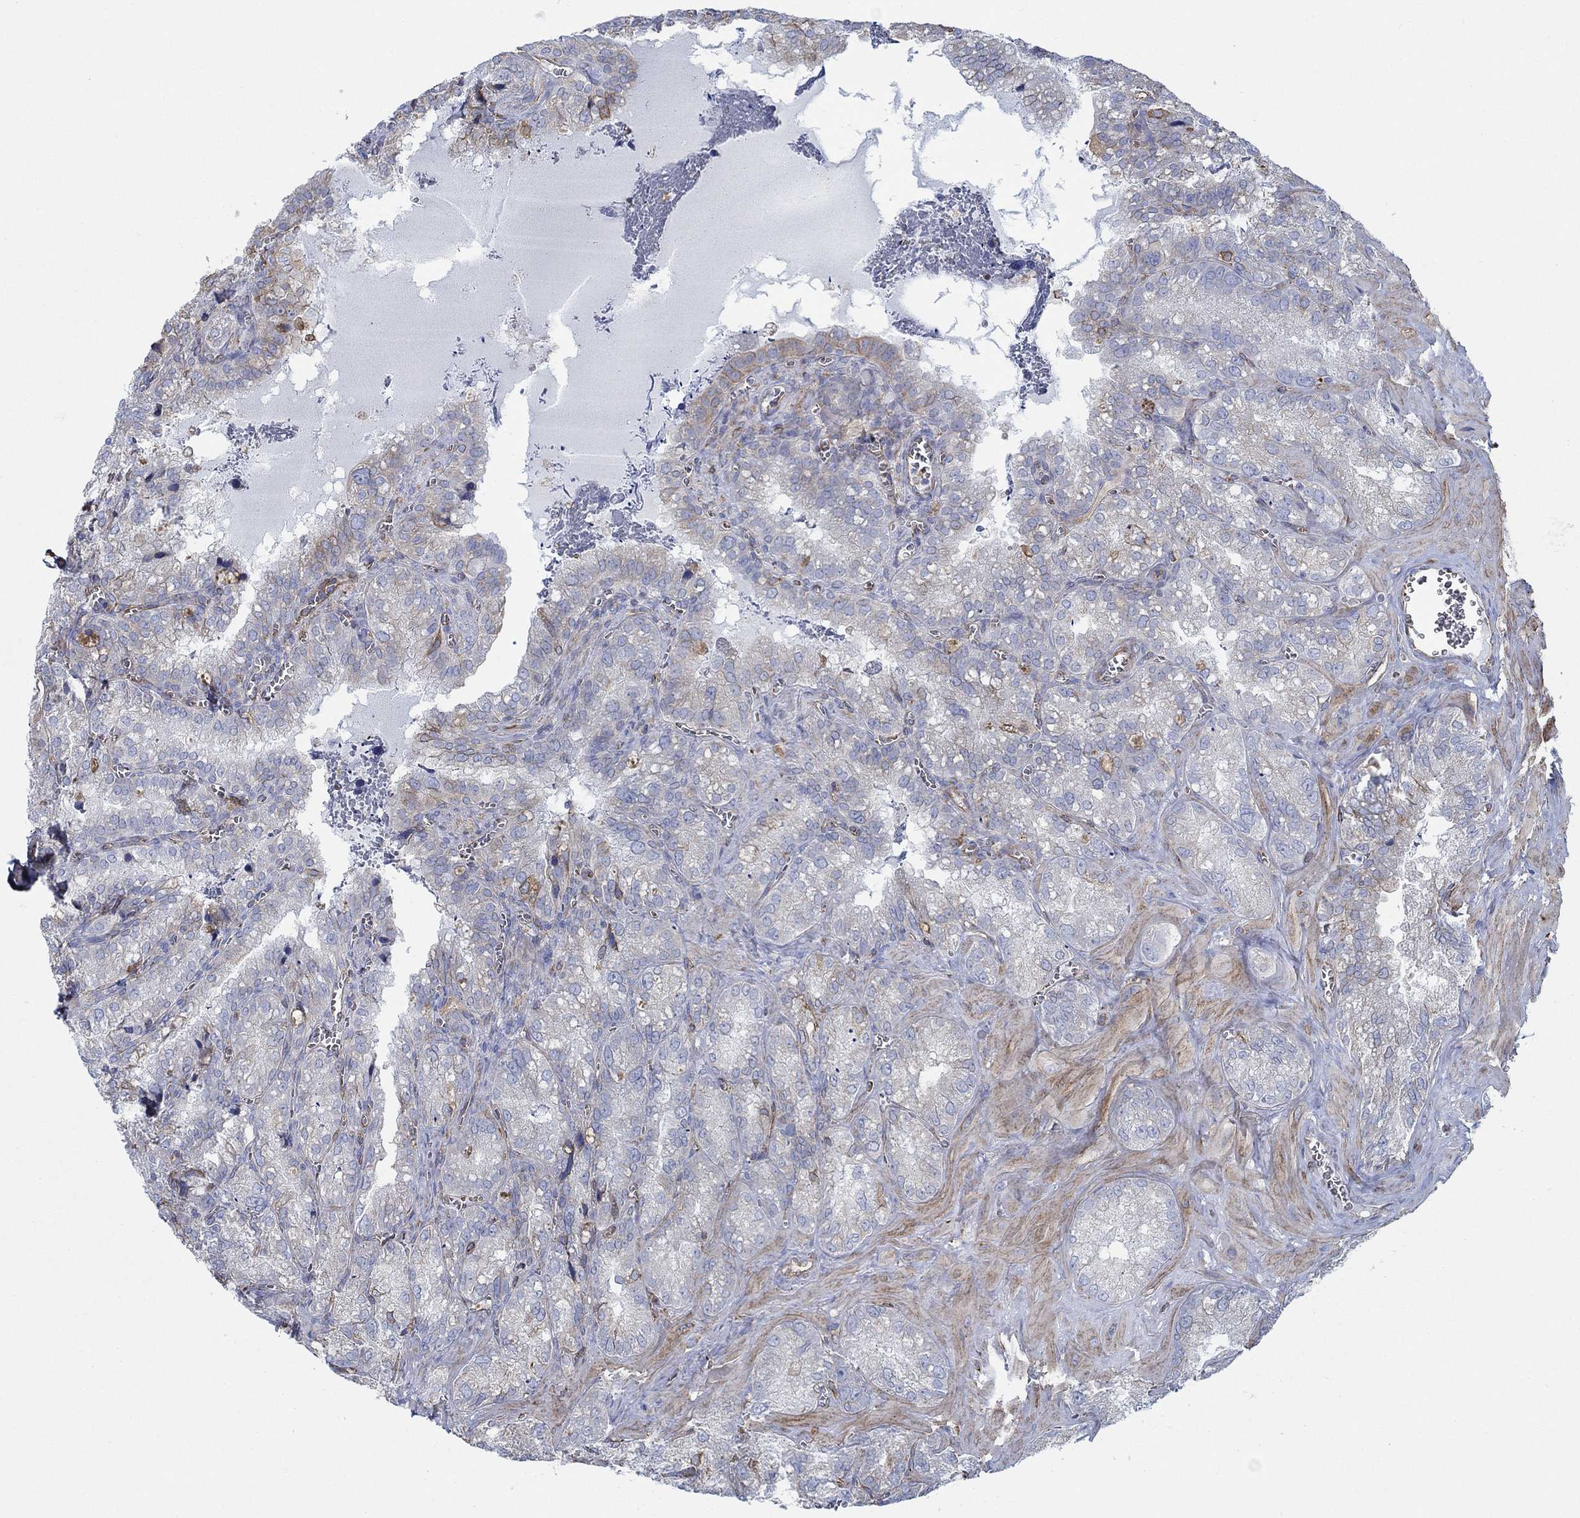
{"staining": {"intensity": "moderate", "quantity": "<25%", "location": "cytoplasmic/membranous"}, "tissue": "seminal vesicle", "cell_type": "Glandular cells", "image_type": "normal", "snomed": [{"axis": "morphology", "description": "Normal tissue, NOS"}, {"axis": "topography", "description": "Seminal veicle"}], "caption": "A brown stain highlights moderate cytoplasmic/membranous expression of a protein in glandular cells of unremarkable seminal vesicle. (DAB IHC with brightfield microscopy, high magnification).", "gene": "STC2", "patient": {"sex": "male", "age": 57}}